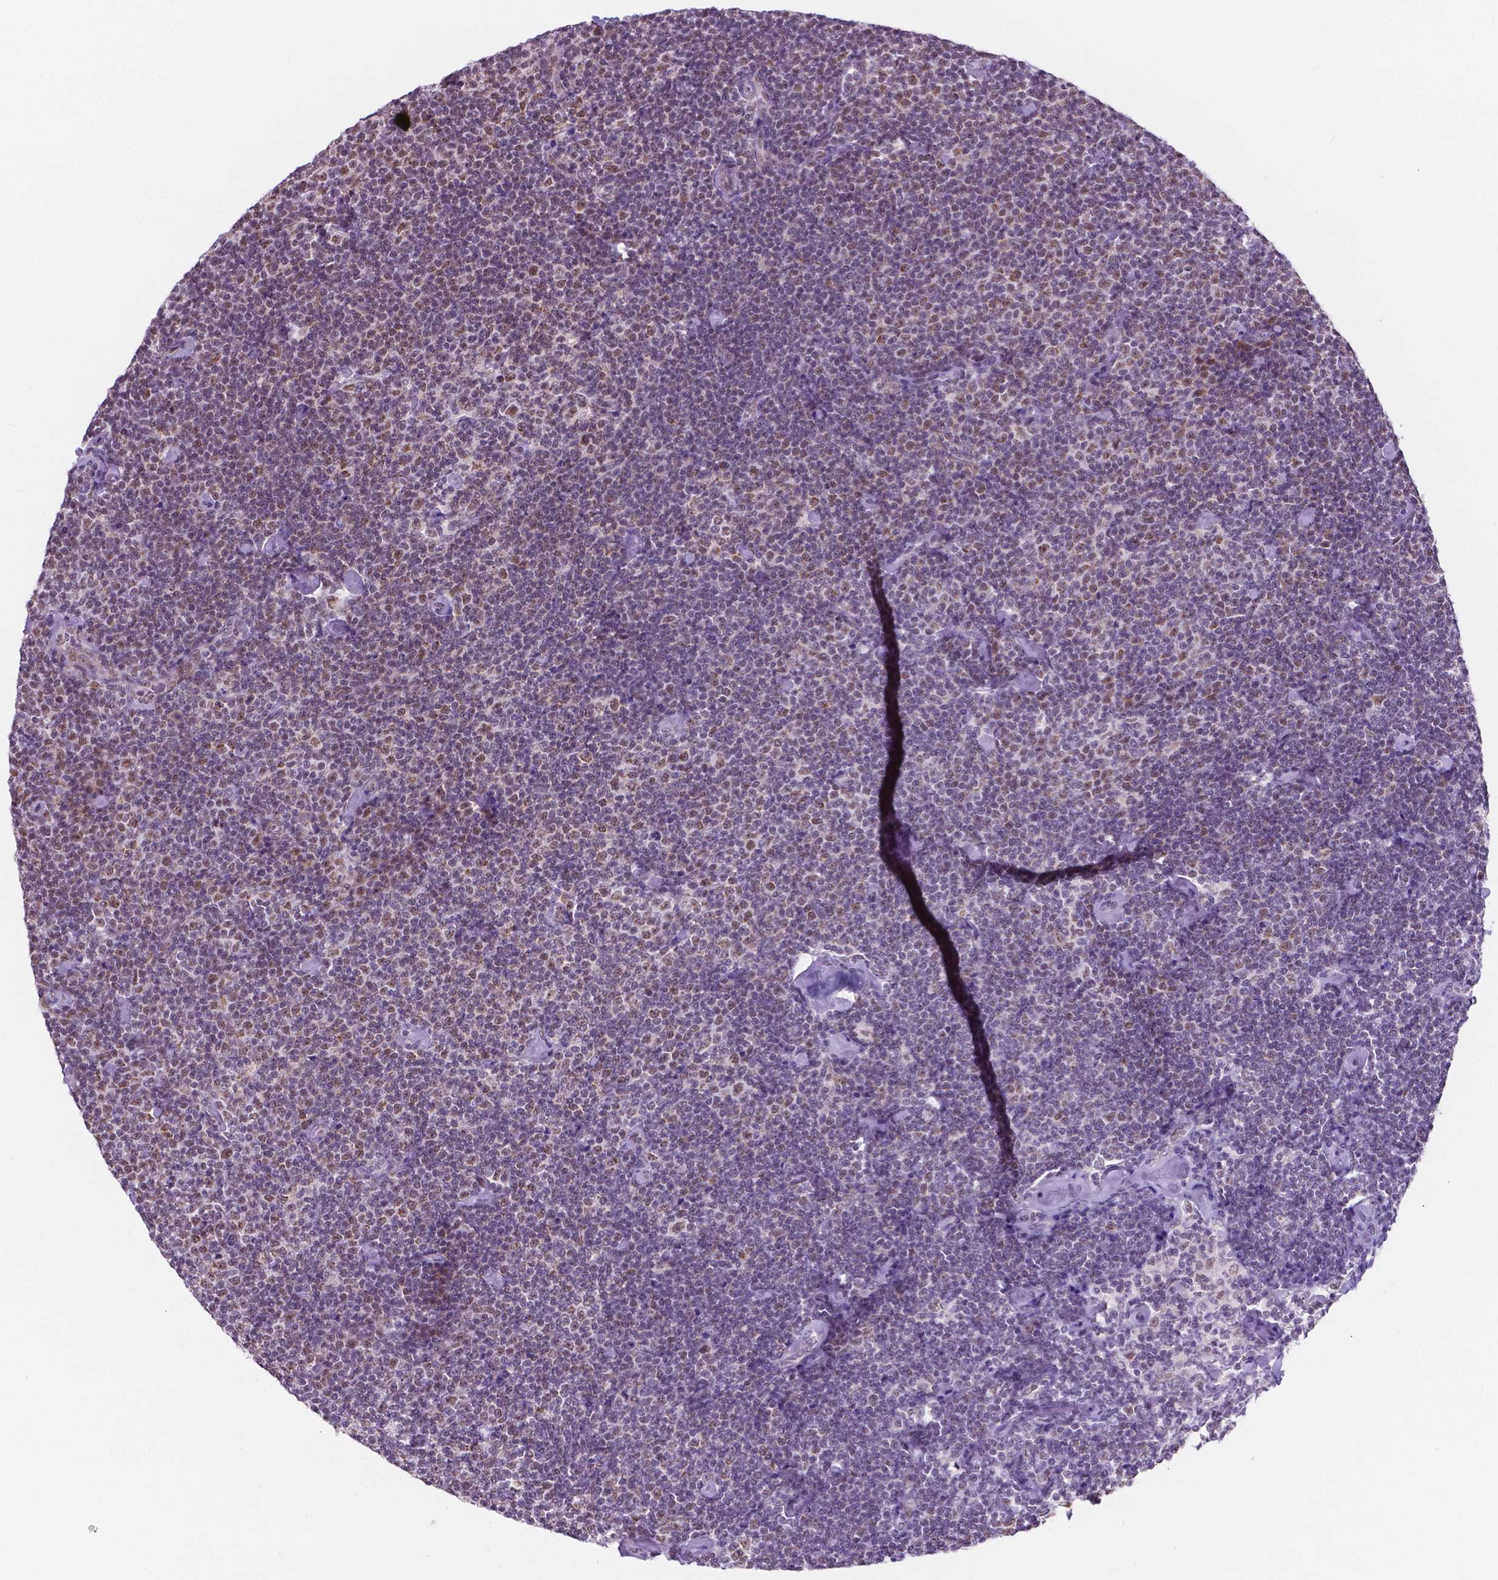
{"staining": {"intensity": "weak", "quantity": "25%-75%", "location": "nuclear"}, "tissue": "lymphoma", "cell_type": "Tumor cells", "image_type": "cancer", "snomed": [{"axis": "morphology", "description": "Malignant lymphoma, non-Hodgkin's type, Low grade"}, {"axis": "topography", "description": "Lymph node"}], "caption": "Brown immunohistochemical staining in human lymphoma exhibits weak nuclear expression in about 25%-75% of tumor cells.", "gene": "BCAS2", "patient": {"sex": "male", "age": 81}}